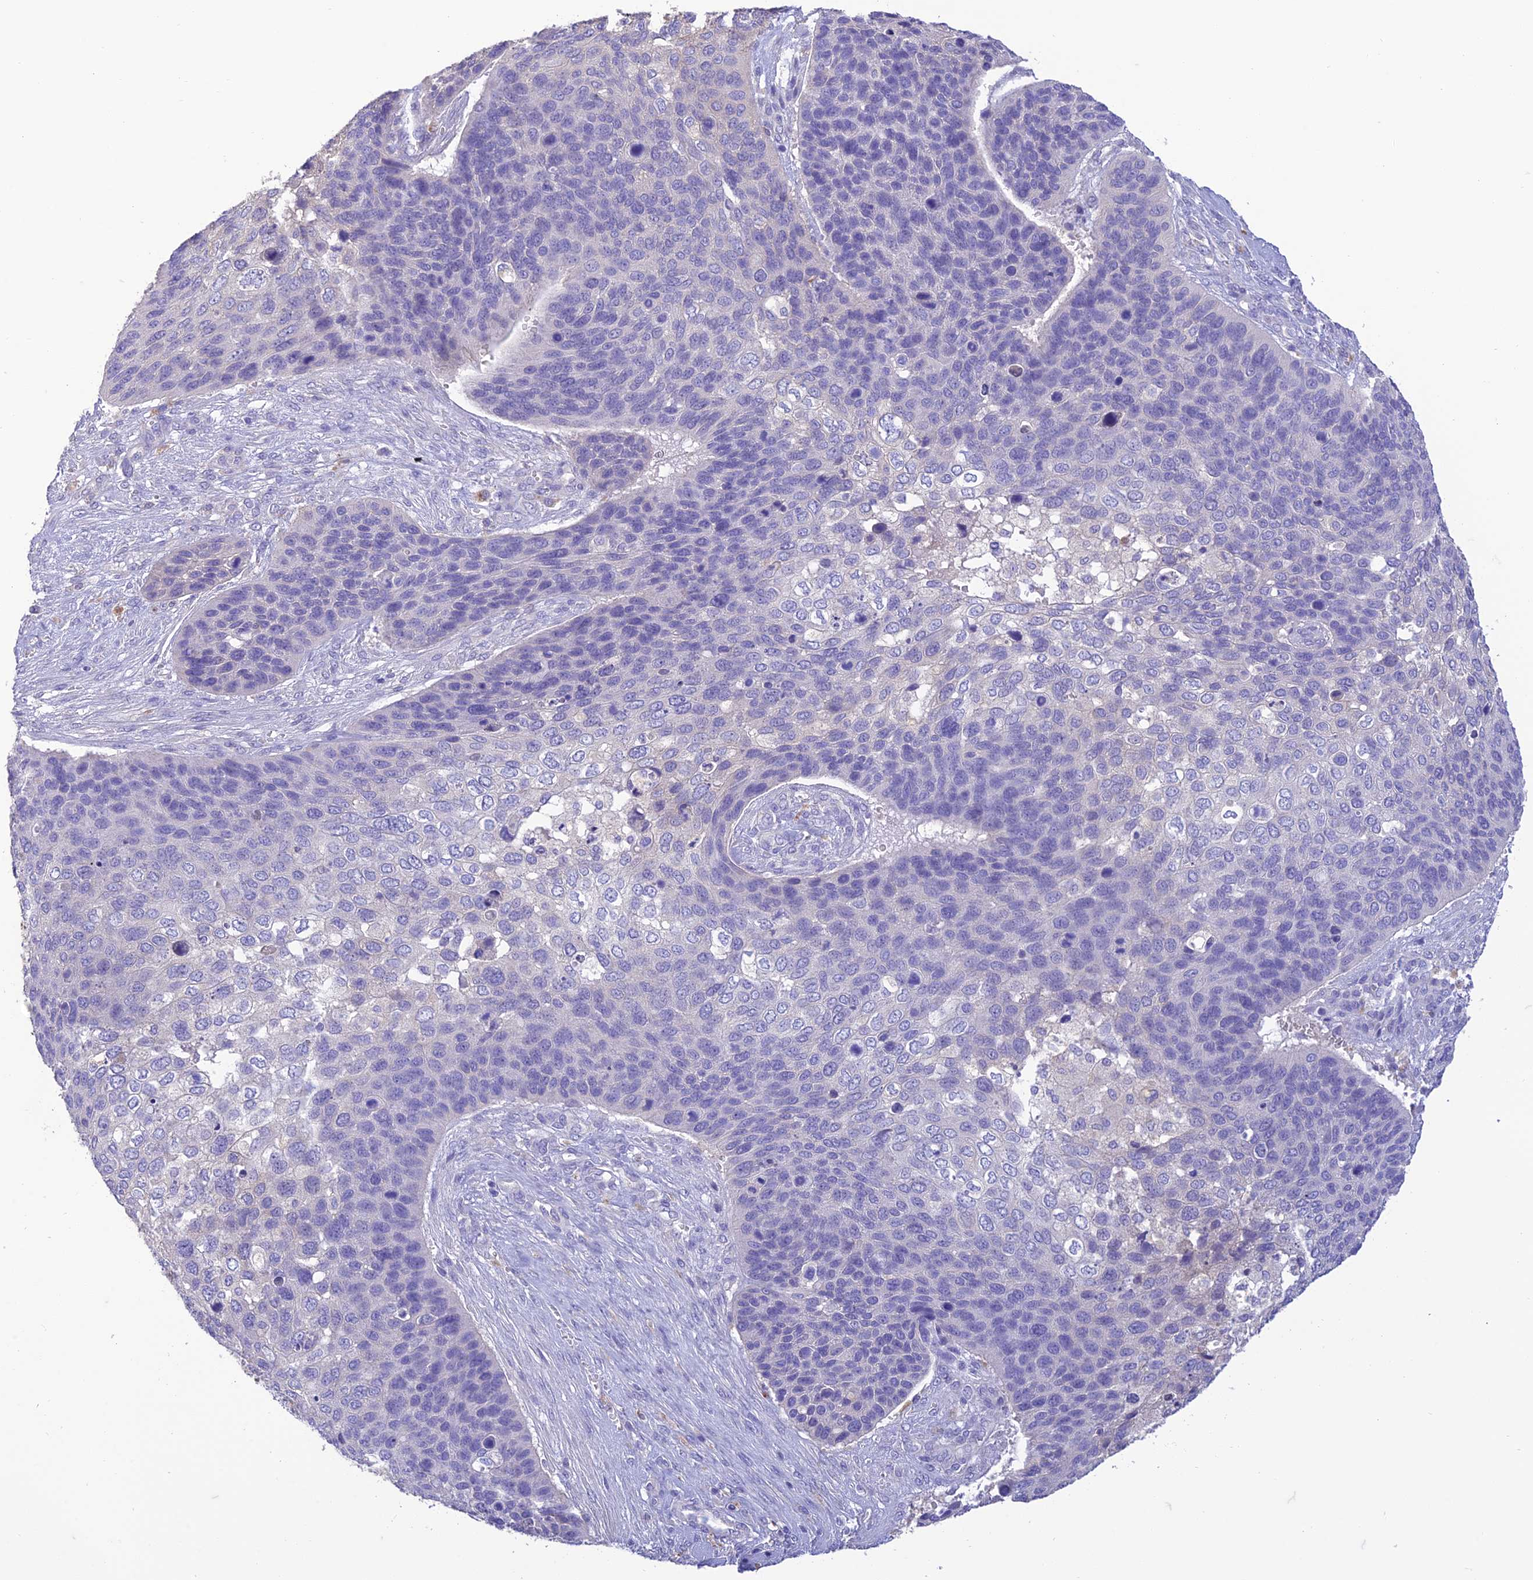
{"staining": {"intensity": "negative", "quantity": "none", "location": "none"}, "tissue": "skin cancer", "cell_type": "Tumor cells", "image_type": "cancer", "snomed": [{"axis": "morphology", "description": "Basal cell carcinoma"}, {"axis": "topography", "description": "Skin"}], "caption": "This is a histopathology image of IHC staining of skin basal cell carcinoma, which shows no expression in tumor cells.", "gene": "SFT2D2", "patient": {"sex": "female", "age": 74}}